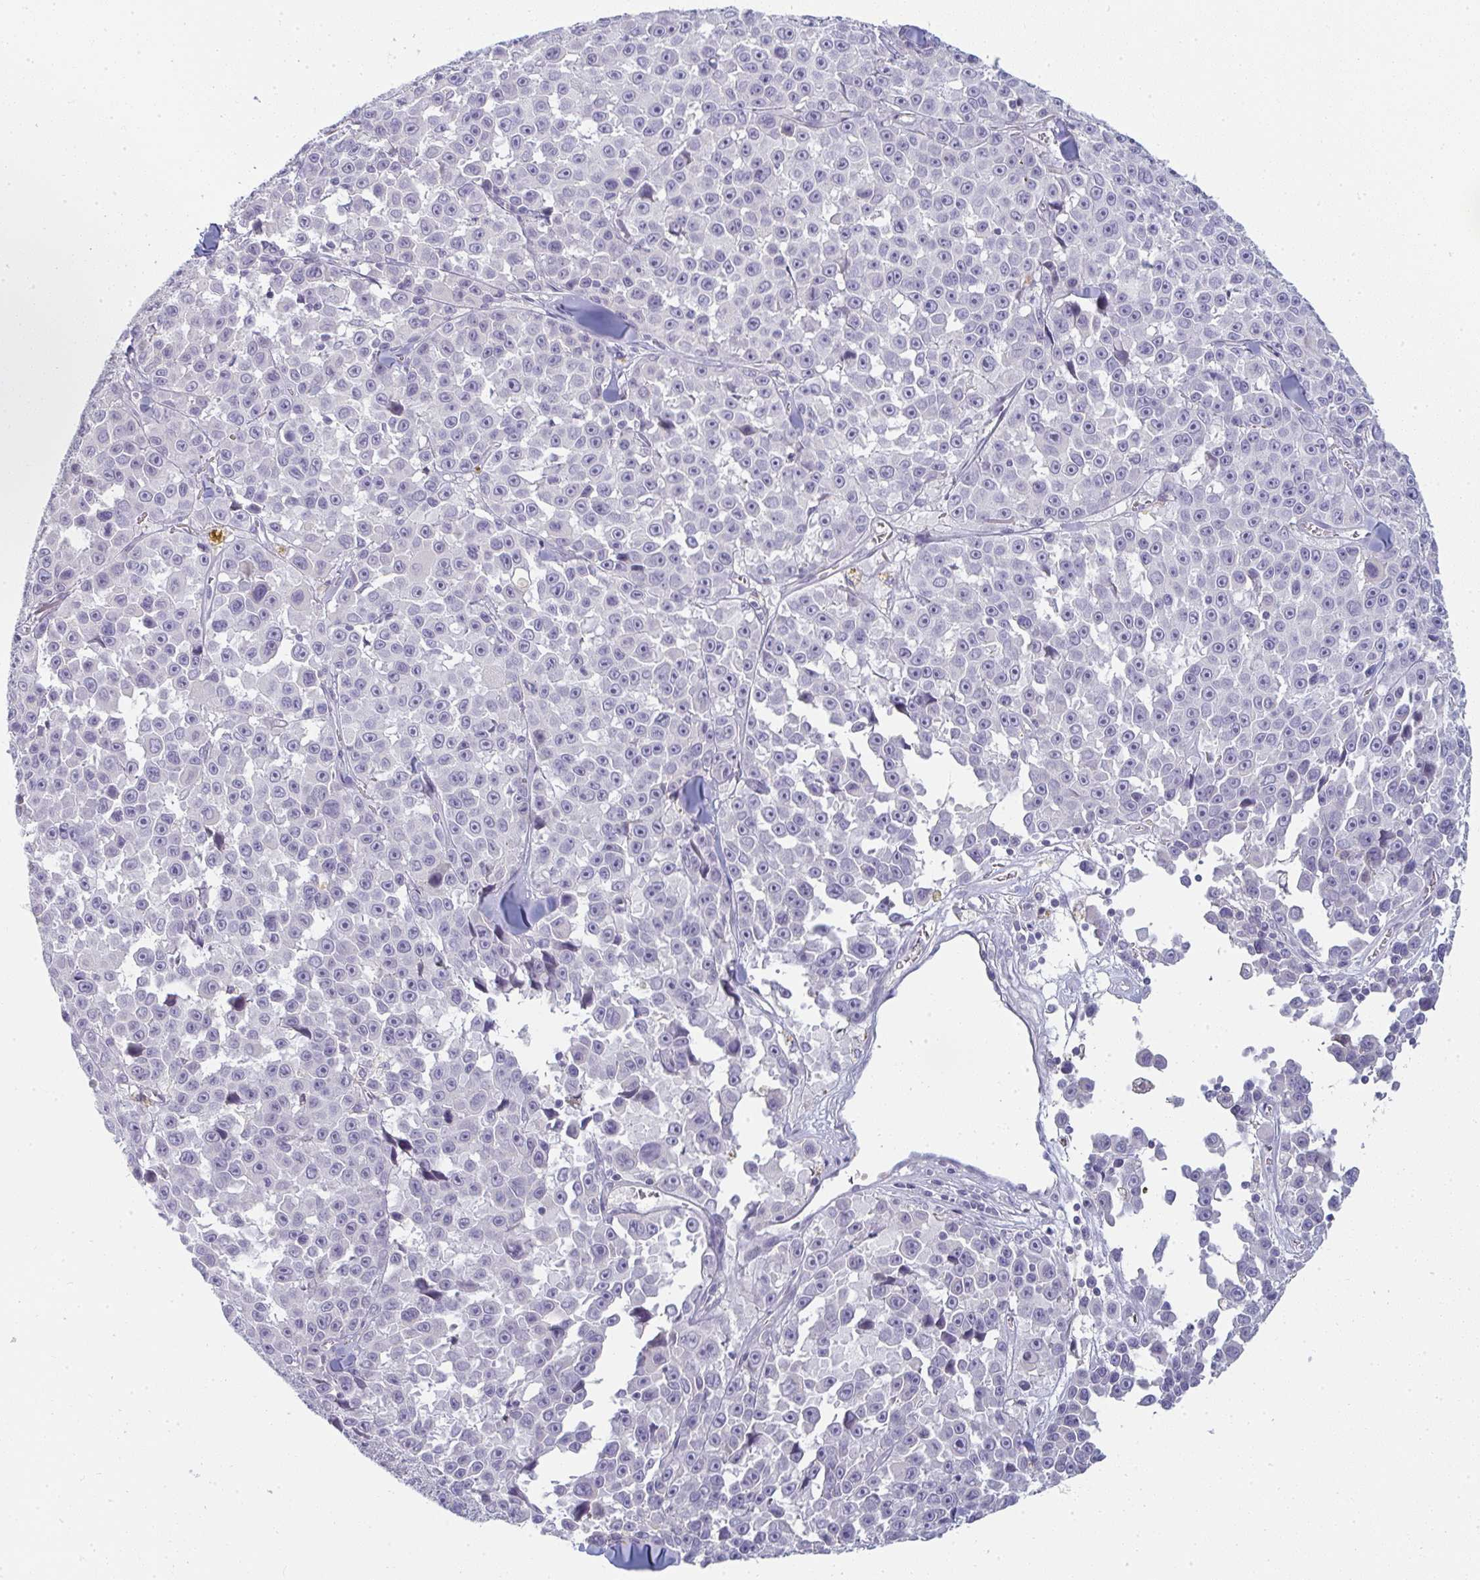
{"staining": {"intensity": "negative", "quantity": "none", "location": "none"}, "tissue": "melanoma", "cell_type": "Tumor cells", "image_type": "cancer", "snomed": [{"axis": "morphology", "description": "Malignant melanoma, NOS"}, {"axis": "topography", "description": "Skin"}], "caption": "This is an immunohistochemistry photomicrograph of human malignant melanoma. There is no positivity in tumor cells.", "gene": "SHB", "patient": {"sex": "female", "age": 66}}